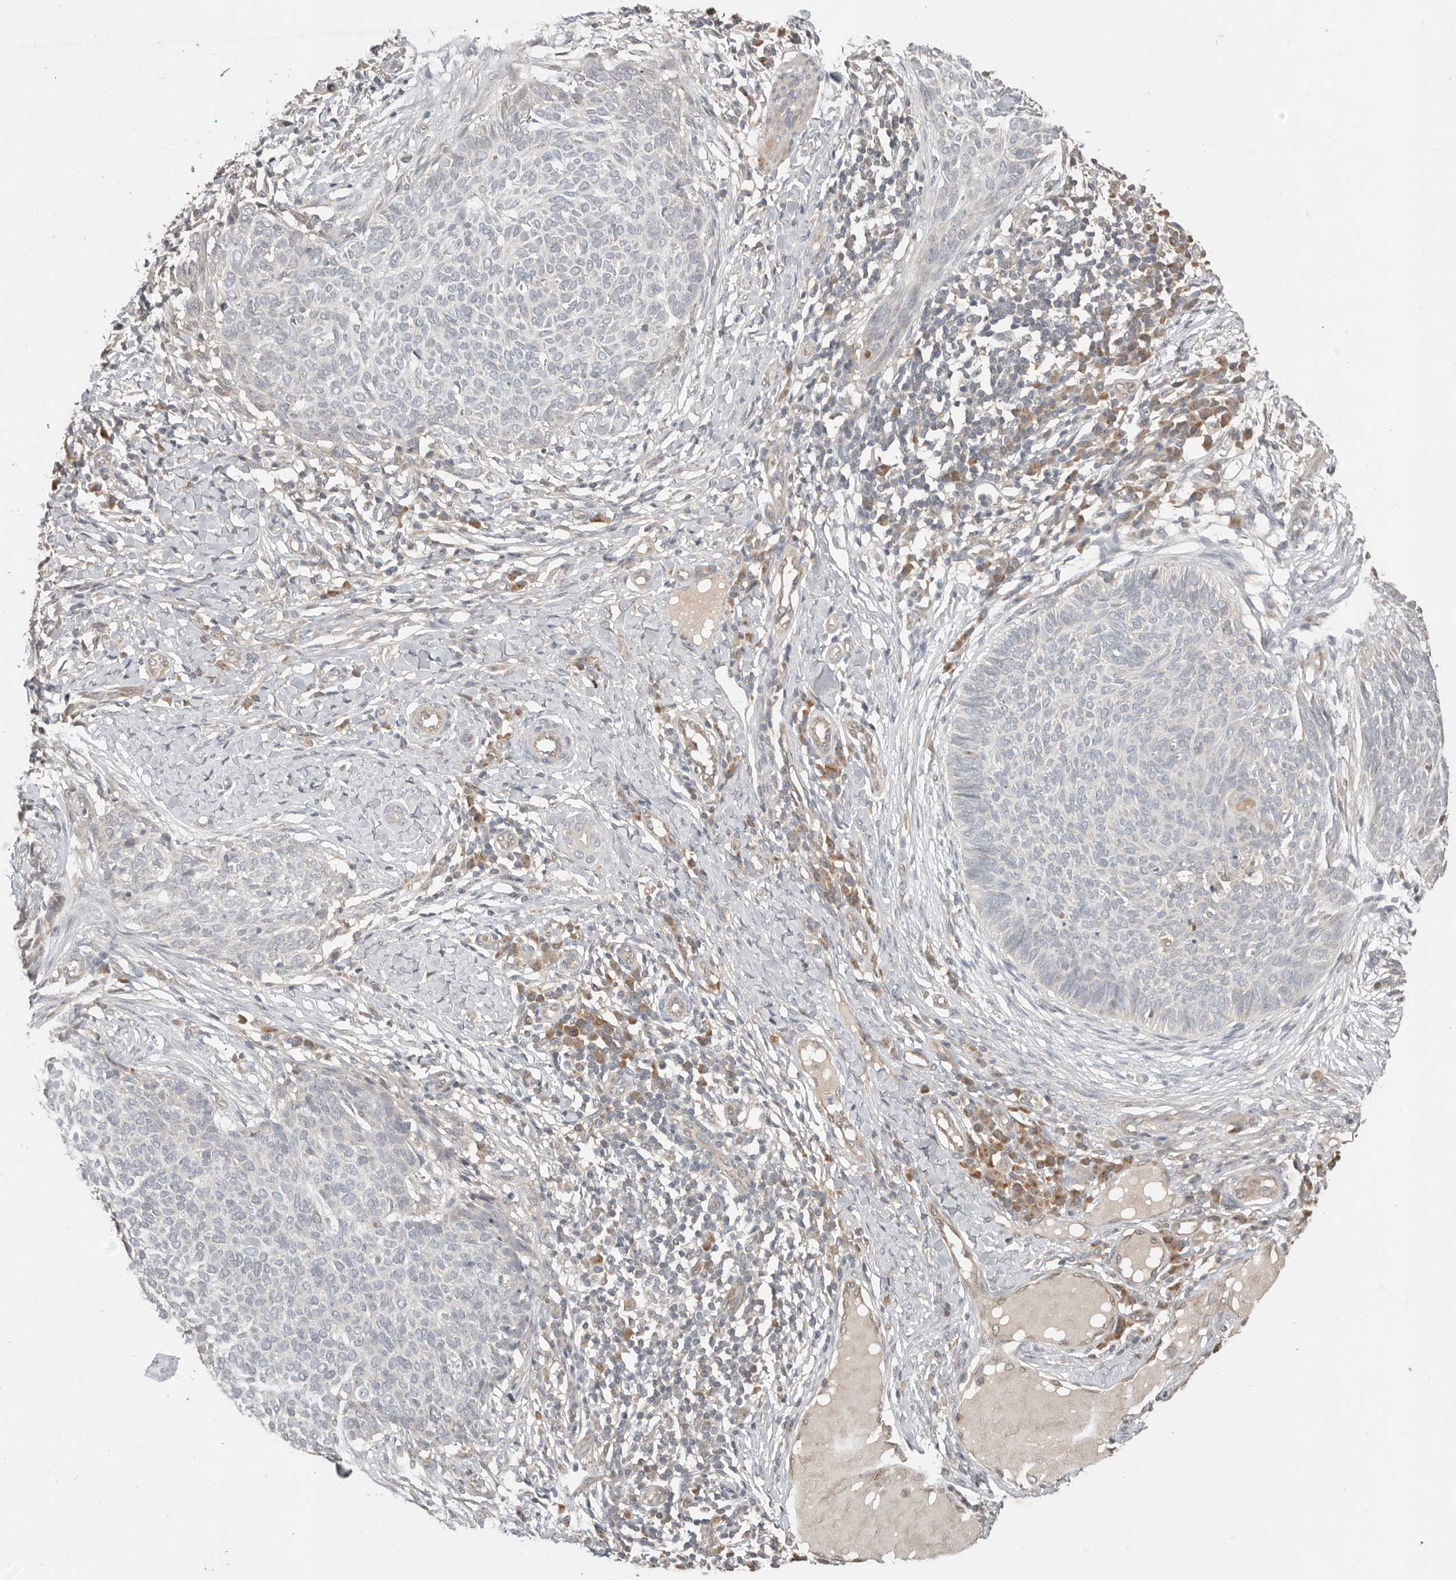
{"staining": {"intensity": "negative", "quantity": "none", "location": "none"}, "tissue": "skin cancer", "cell_type": "Tumor cells", "image_type": "cancer", "snomed": [{"axis": "morphology", "description": "Normal tissue, NOS"}, {"axis": "morphology", "description": "Basal cell carcinoma"}, {"axis": "topography", "description": "Skin"}], "caption": "IHC of basal cell carcinoma (skin) displays no positivity in tumor cells.", "gene": "MTFR2", "patient": {"sex": "male", "age": 50}}